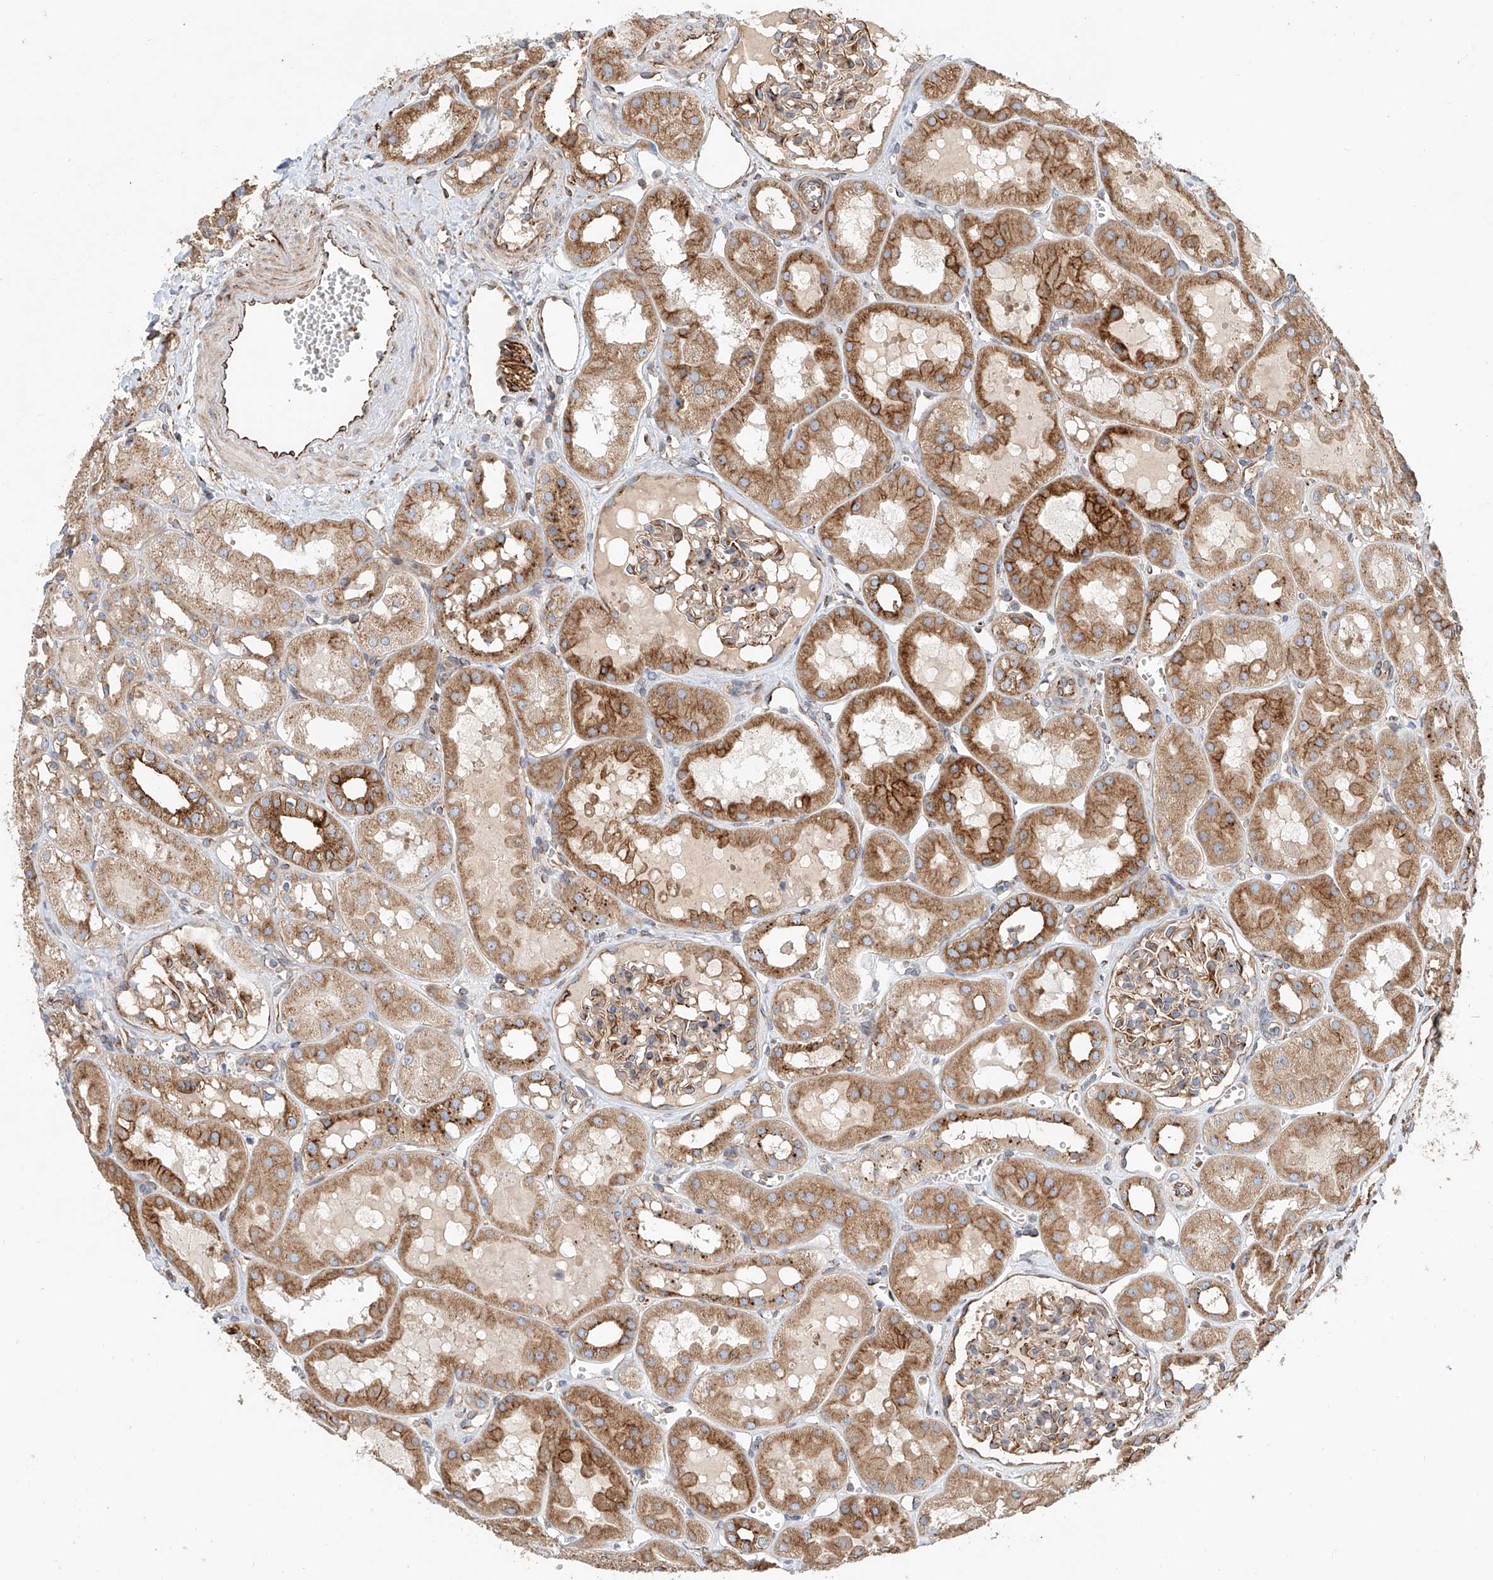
{"staining": {"intensity": "moderate", "quantity": "<25%", "location": "cytoplasmic/membranous"}, "tissue": "kidney", "cell_type": "Cells in glomeruli", "image_type": "normal", "snomed": [{"axis": "morphology", "description": "Normal tissue, NOS"}, {"axis": "topography", "description": "Kidney"}], "caption": "Immunohistochemistry (IHC) image of benign kidney: kidney stained using IHC exhibits low levels of moderate protein expression localized specifically in the cytoplasmic/membranous of cells in glomeruli, appearing as a cytoplasmic/membranous brown color.", "gene": "HGSNAT", "patient": {"sex": "male", "age": 16}}